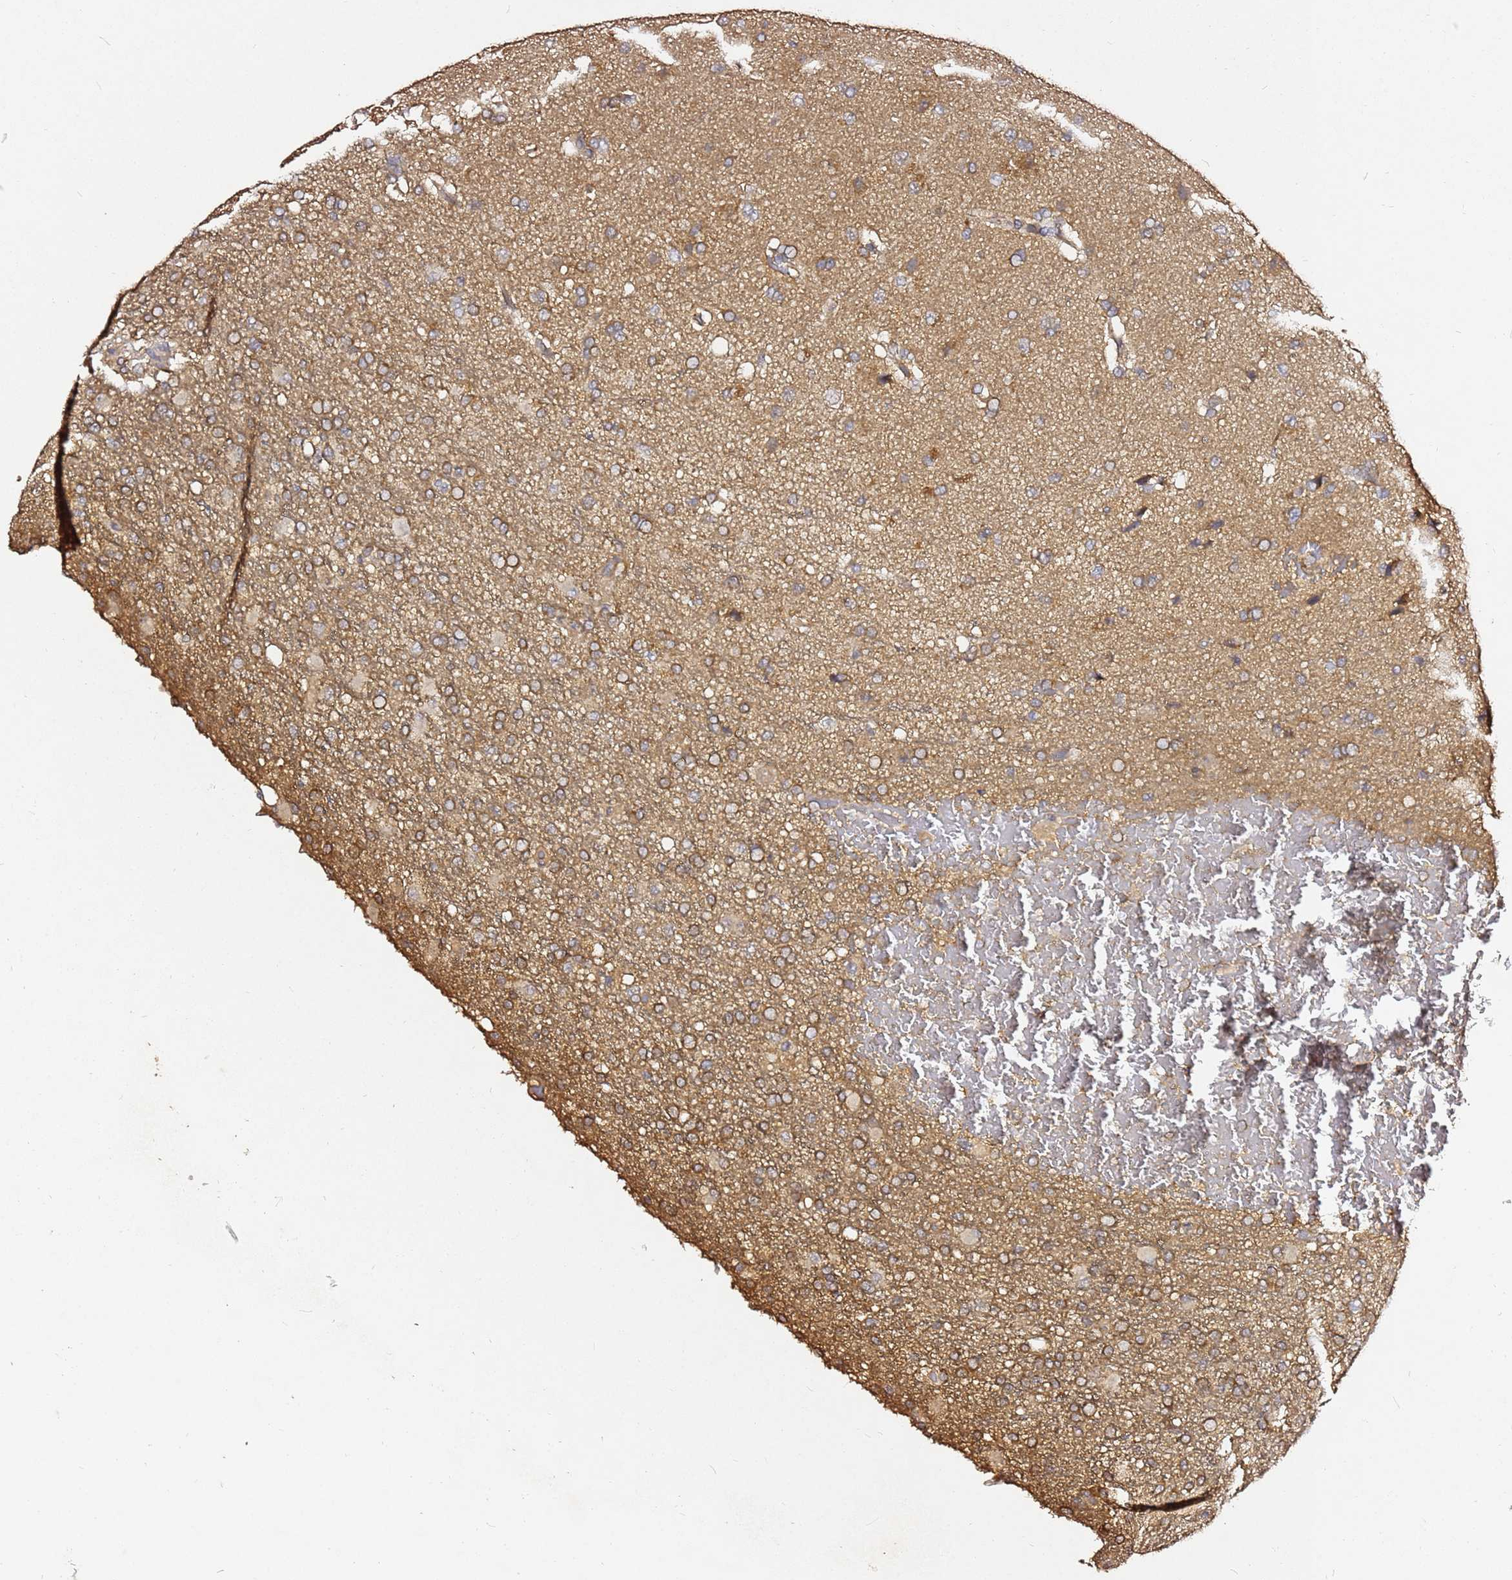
{"staining": {"intensity": "moderate", "quantity": ">75%", "location": "cytoplasmic/membranous"}, "tissue": "glioma", "cell_type": "Tumor cells", "image_type": "cancer", "snomed": [{"axis": "morphology", "description": "Glioma, malignant, High grade"}, {"axis": "topography", "description": "Brain"}], "caption": "Immunohistochemistry (IHC) photomicrograph of neoplastic tissue: glioma stained using immunohistochemistry (IHC) displays medium levels of moderate protein expression localized specifically in the cytoplasmic/membranous of tumor cells, appearing as a cytoplasmic/membranous brown color.", "gene": "C6orf136", "patient": {"sex": "female", "age": 74}}